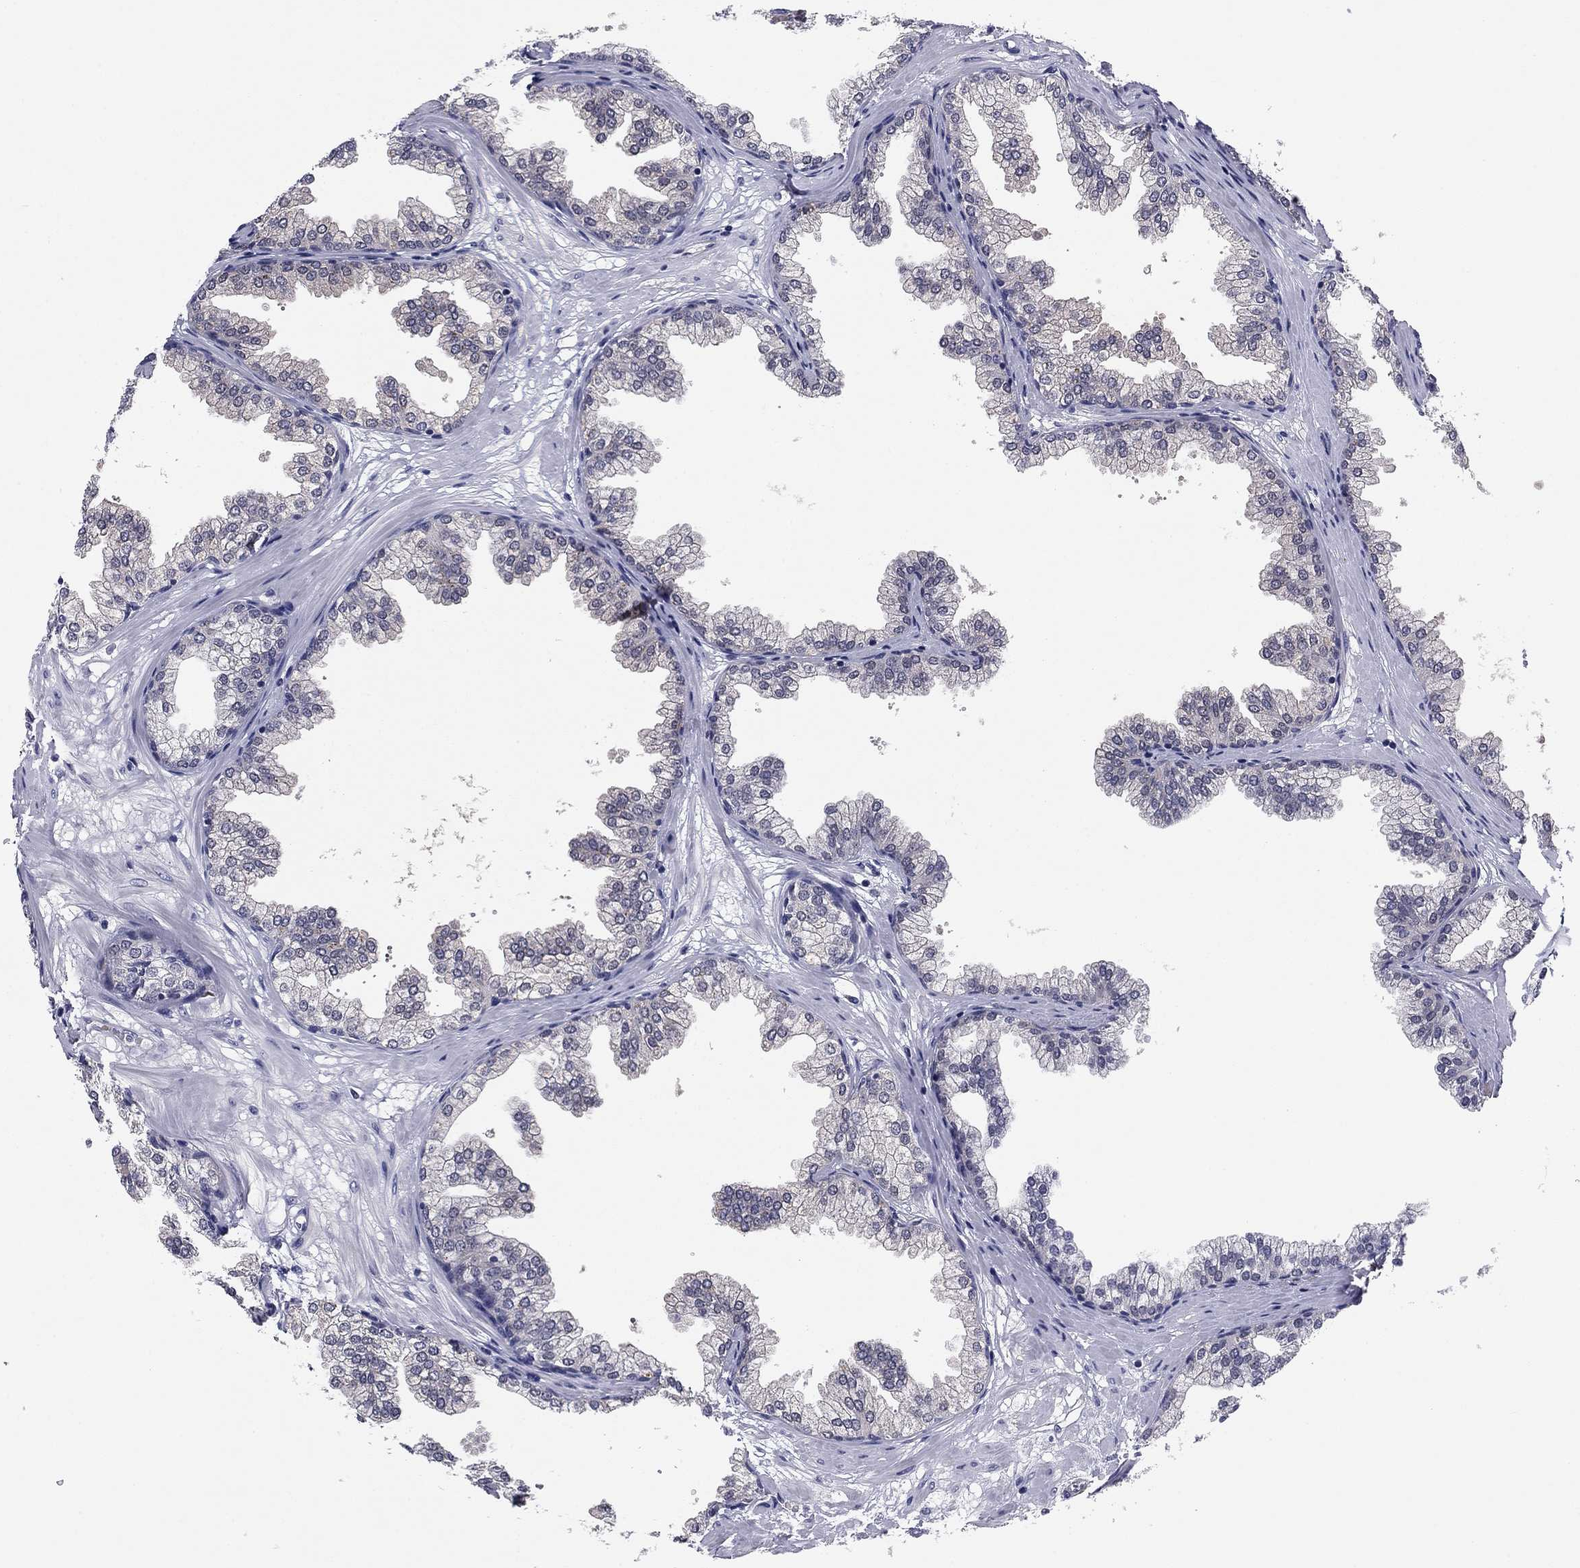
{"staining": {"intensity": "negative", "quantity": "none", "location": "none"}, "tissue": "prostate", "cell_type": "Glandular cells", "image_type": "normal", "snomed": [{"axis": "morphology", "description": "Normal tissue, NOS"}, {"axis": "topography", "description": "Prostate"}], "caption": "Glandular cells show no significant positivity in unremarkable prostate. (Immunohistochemistry, brightfield microscopy, high magnification).", "gene": "REXO5", "patient": {"sex": "male", "age": 37}}